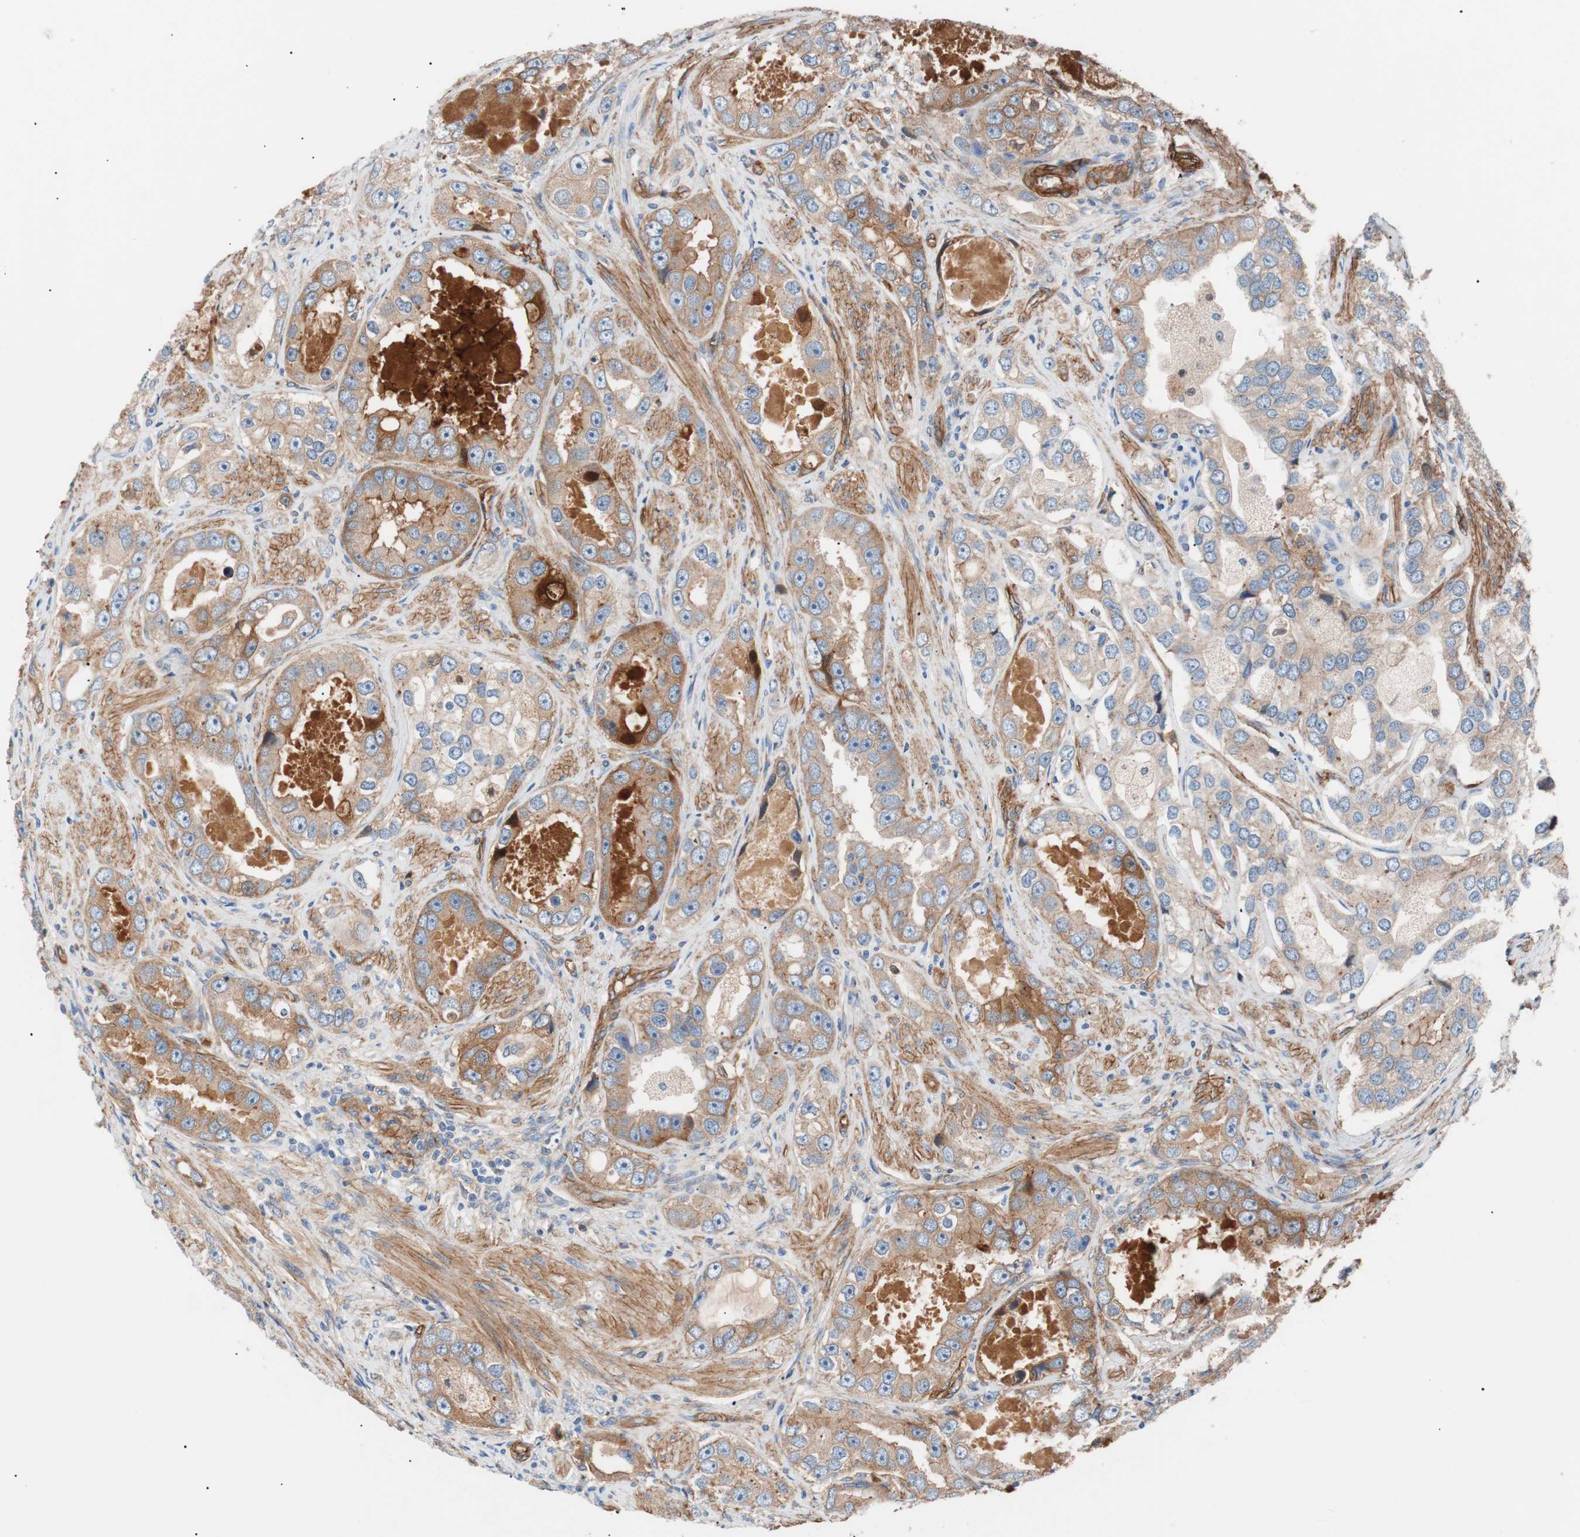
{"staining": {"intensity": "moderate", "quantity": ">75%", "location": "cytoplasmic/membranous"}, "tissue": "prostate cancer", "cell_type": "Tumor cells", "image_type": "cancer", "snomed": [{"axis": "morphology", "description": "Adenocarcinoma, High grade"}, {"axis": "topography", "description": "Prostate"}], "caption": "Protein expression analysis of human high-grade adenocarcinoma (prostate) reveals moderate cytoplasmic/membranous positivity in approximately >75% of tumor cells. Nuclei are stained in blue.", "gene": "SPINT1", "patient": {"sex": "male", "age": 63}}